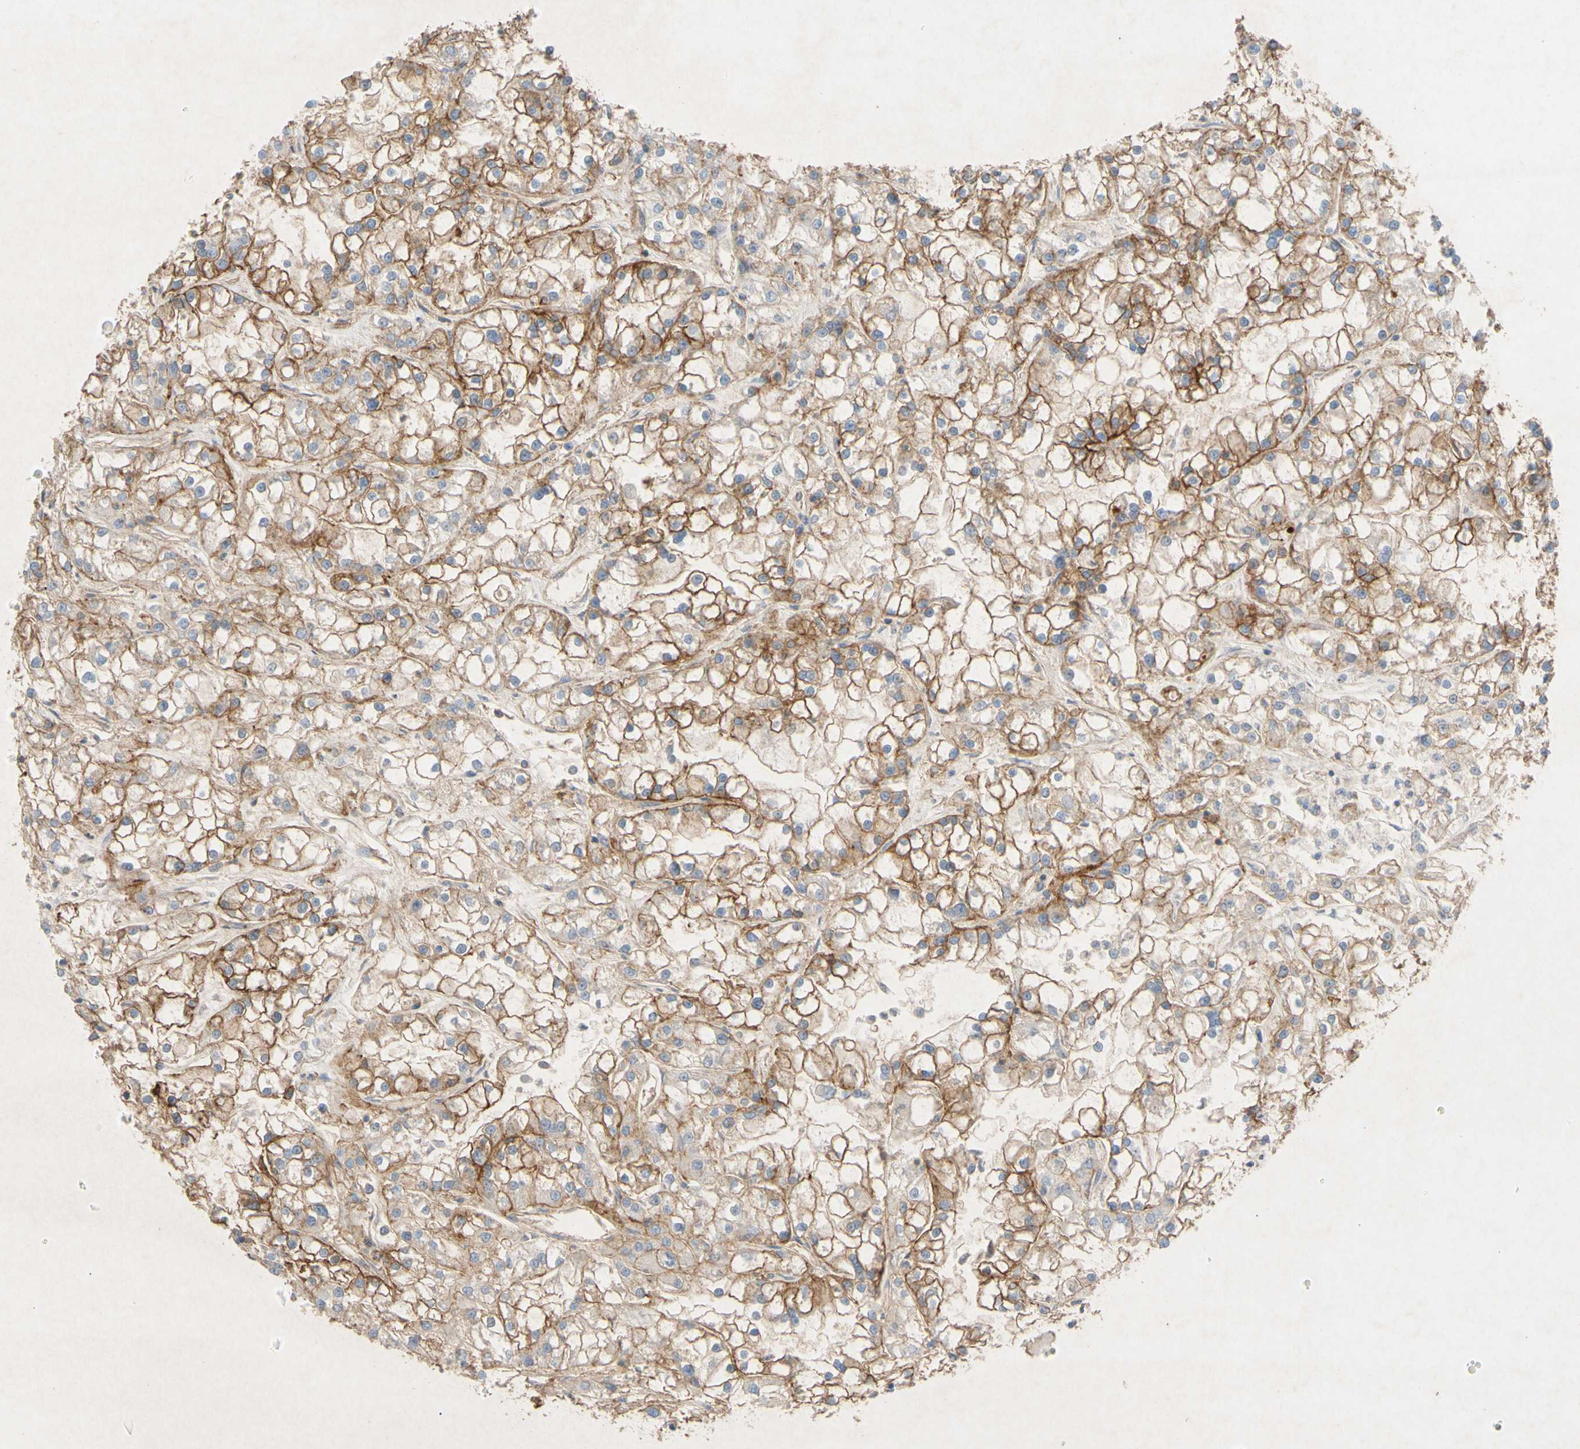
{"staining": {"intensity": "strong", "quantity": ">75%", "location": "cytoplasmic/membranous"}, "tissue": "renal cancer", "cell_type": "Tumor cells", "image_type": "cancer", "snomed": [{"axis": "morphology", "description": "Adenocarcinoma, NOS"}, {"axis": "topography", "description": "Kidney"}], "caption": "Protein staining by immunohistochemistry reveals strong cytoplasmic/membranous positivity in approximately >75% of tumor cells in renal cancer (adenocarcinoma).", "gene": "ATP2A3", "patient": {"sex": "female", "age": 52}}